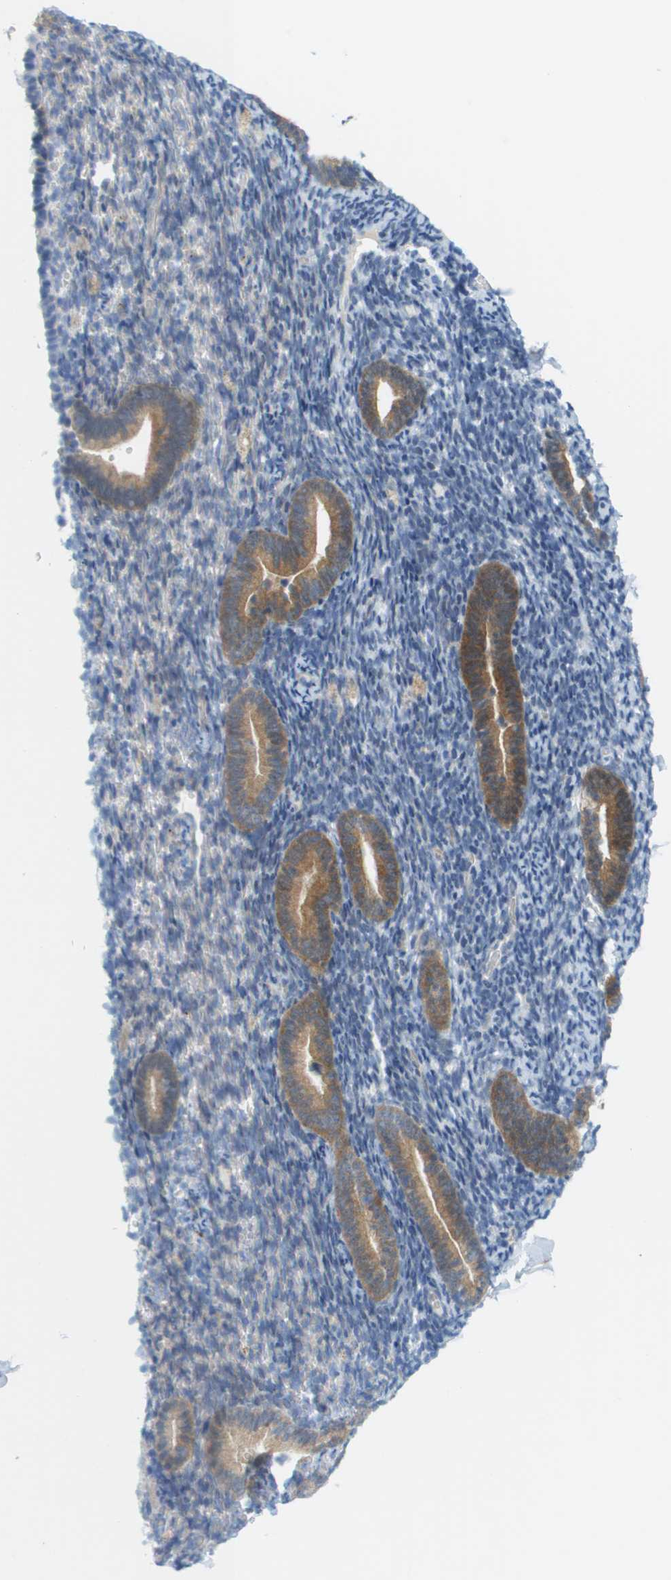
{"staining": {"intensity": "weak", "quantity": "<25%", "location": "cytoplasmic/membranous"}, "tissue": "endometrium", "cell_type": "Cells in endometrial stroma", "image_type": "normal", "snomed": [{"axis": "morphology", "description": "Normal tissue, NOS"}, {"axis": "topography", "description": "Endometrium"}], "caption": "Immunohistochemical staining of unremarkable human endometrium displays no significant positivity in cells in endometrial stroma. (DAB (3,3'-diaminobenzidine) IHC, high magnification).", "gene": "CUL9", "patient": {"sex": "female", "age": 51}}